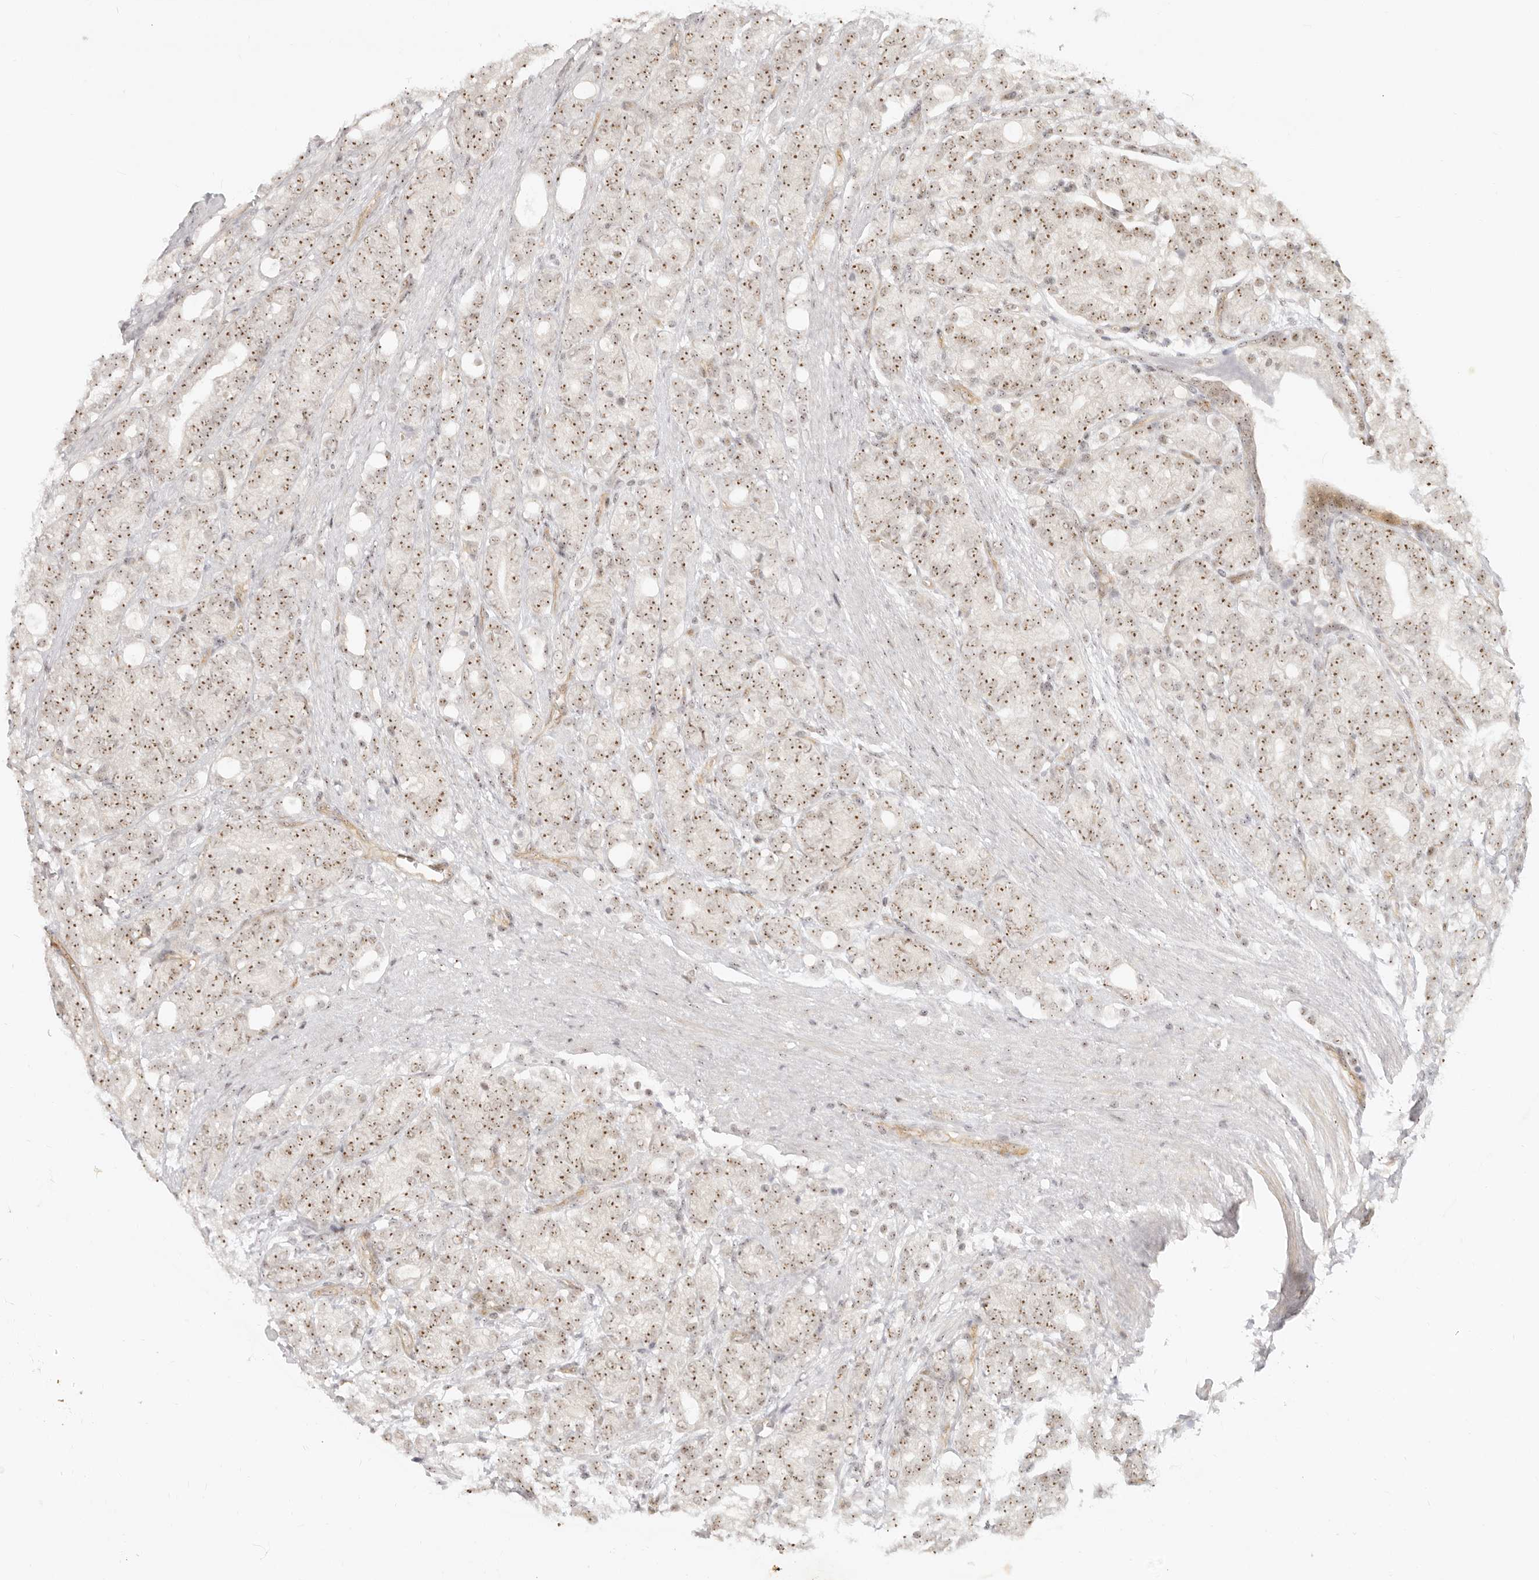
{"staining": {"intensity": "moderate", "quantity": ">75%", "location": "nuclear"}, "tissue": "prostate cancer", "cell_type": "Tumor cells", "image_type": "cancer", "snomed": [{"axis": "morphology", "description": "Adenocarcinoma, High grade"}, {"axis": "topography", "description": "Prostate"}], "caption": "Human prostate cancer (adenocarcinoma (high-grade)) stained with a protein marker reveals moderate staining in tumor cells.", "gene": "BAP1", "patient": {"sex": "male", "age": 57}}